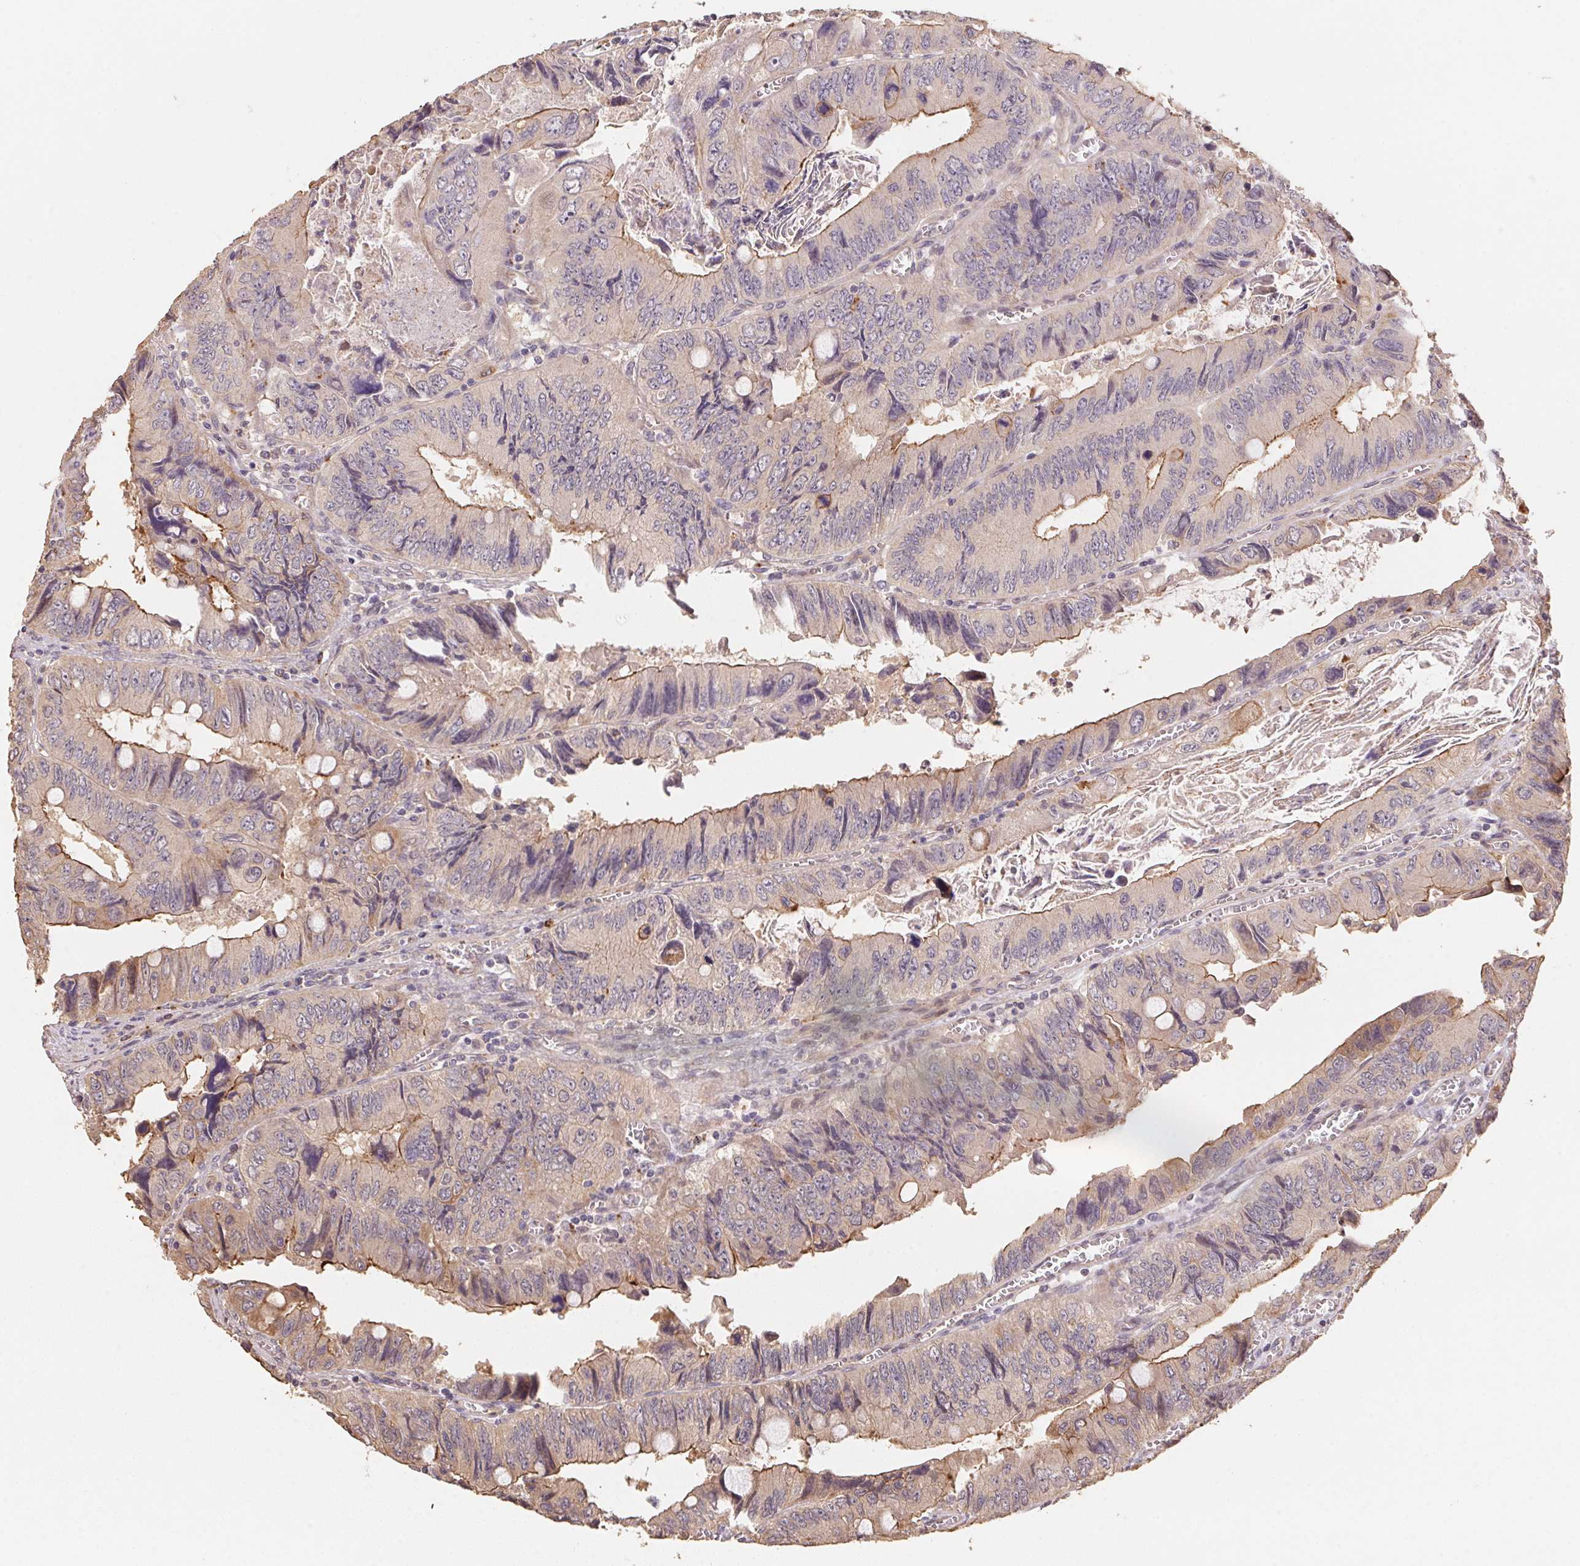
{"staining": {"intensity": "moderate", "quantity": "25%-75%", "location": "cytoplasmic/membranous"}, "tissue": "colorectal cancer", "cell_type": "Tumor cells", "image_type": "cancer", "snomed": [{"axis": "morphology", "description": "Adenocarcinoma, NOS"}, {"axis": "topography", "description": "Colon"}], "caption": "Protein expression analysis of adenocarcinoma (colorectal) shows moderate cytoplasmic/membranous expression in about 25%-75% of tumor cells.", "gene": "TMEM222", "patient": {"sex": "female", "age": 84}}